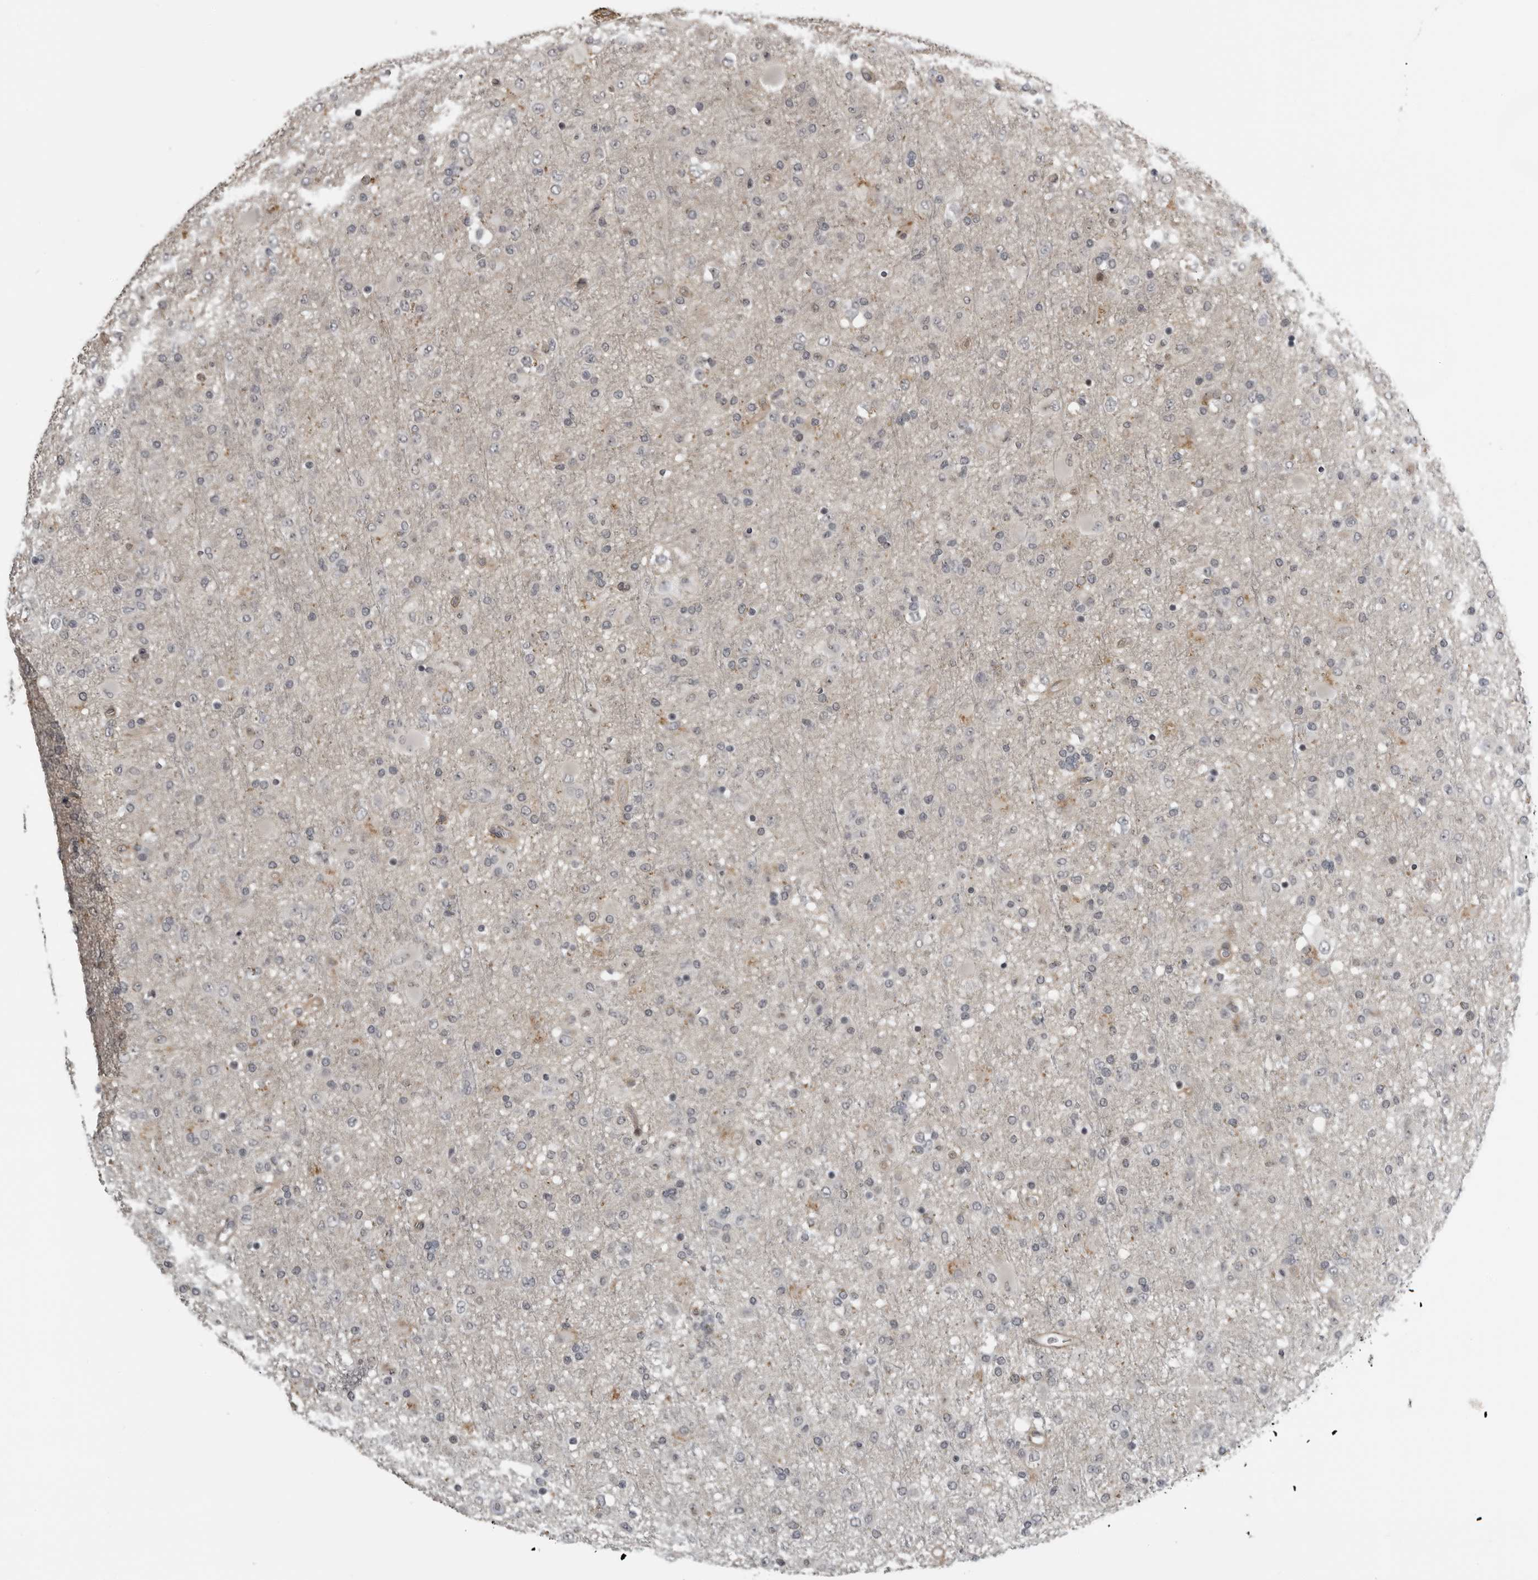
{"staining": {"intensity": "negative", "quantity": "none", "location": "none"}, "tissue": "glioma", "cell_type": "Tumor cells", "image_type": "cancer", "snomed": [{"axis": "morphology", "description": "Glioma, malignant, Low grade"}, {"axis": "topography", "description": "Brain"}], "caption": "The micrograph shows no significant expression in tumor cells of glioma.", "gene": "PRRX2", "patient": {"sex": "male", "age": 65}}